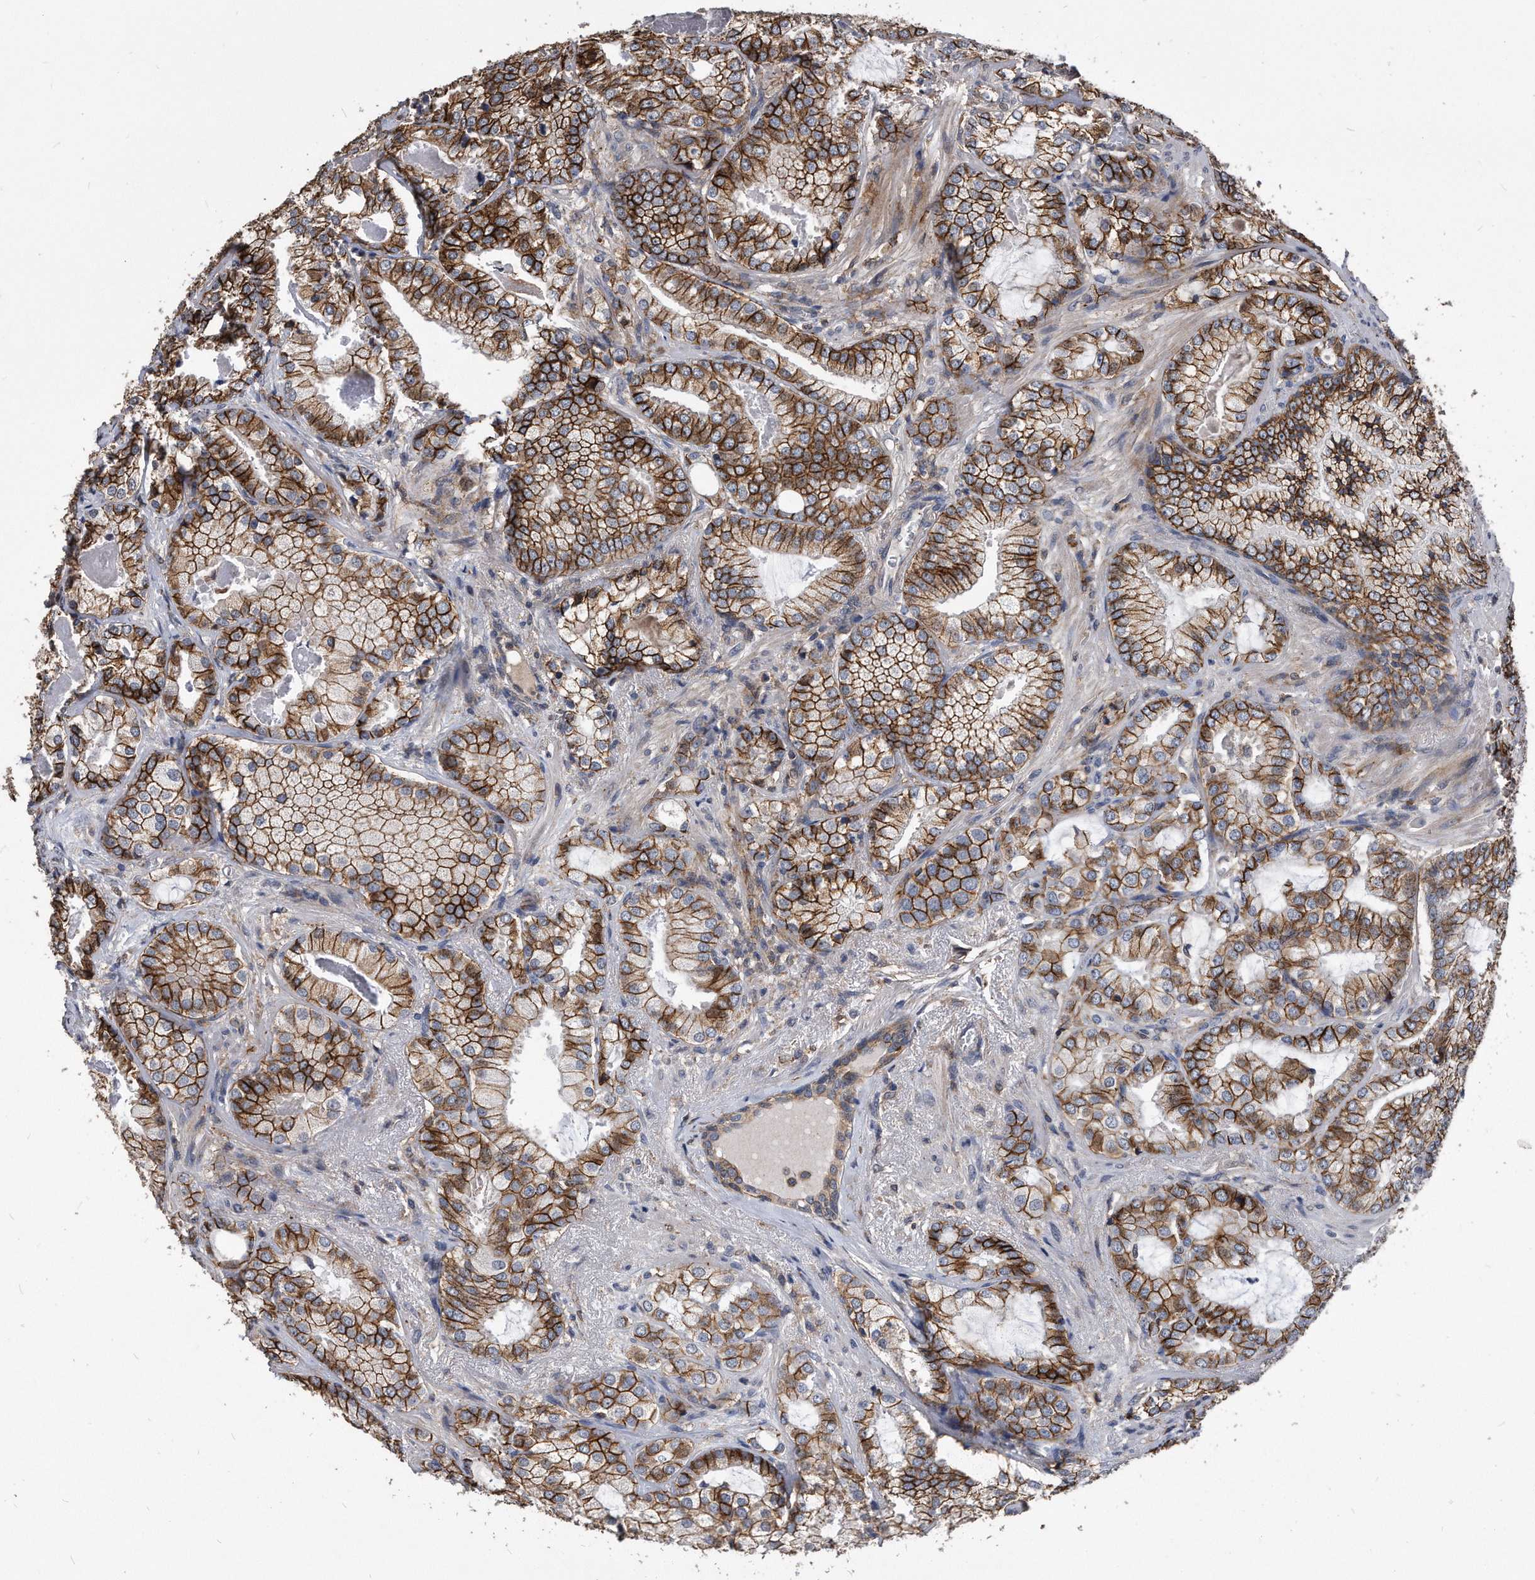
{"staining": {"intensity": "strong", "quantity": ">75%", "location": "cytoplasmic/membranous"}, "tissue": "prostate cancer", "cell_type": "Tumor cells", "image_type": "cancer", "snomed": [{"axis": "morphology", "description": "Normal morphology"}, {"axis": "morphology", "description": "Adenocarcinoma, Low grade"}, {"axis": "topography", "description": "Prostate"}], "caption": "Prostate low-grade adenocarcinoma stained with a brown dye reveals strong cytoplasmic/membranous positive expression in approximately >75% of tumor cells.", "gene": "IL20RA", "patient": {"sex": "male", "age": 72}}